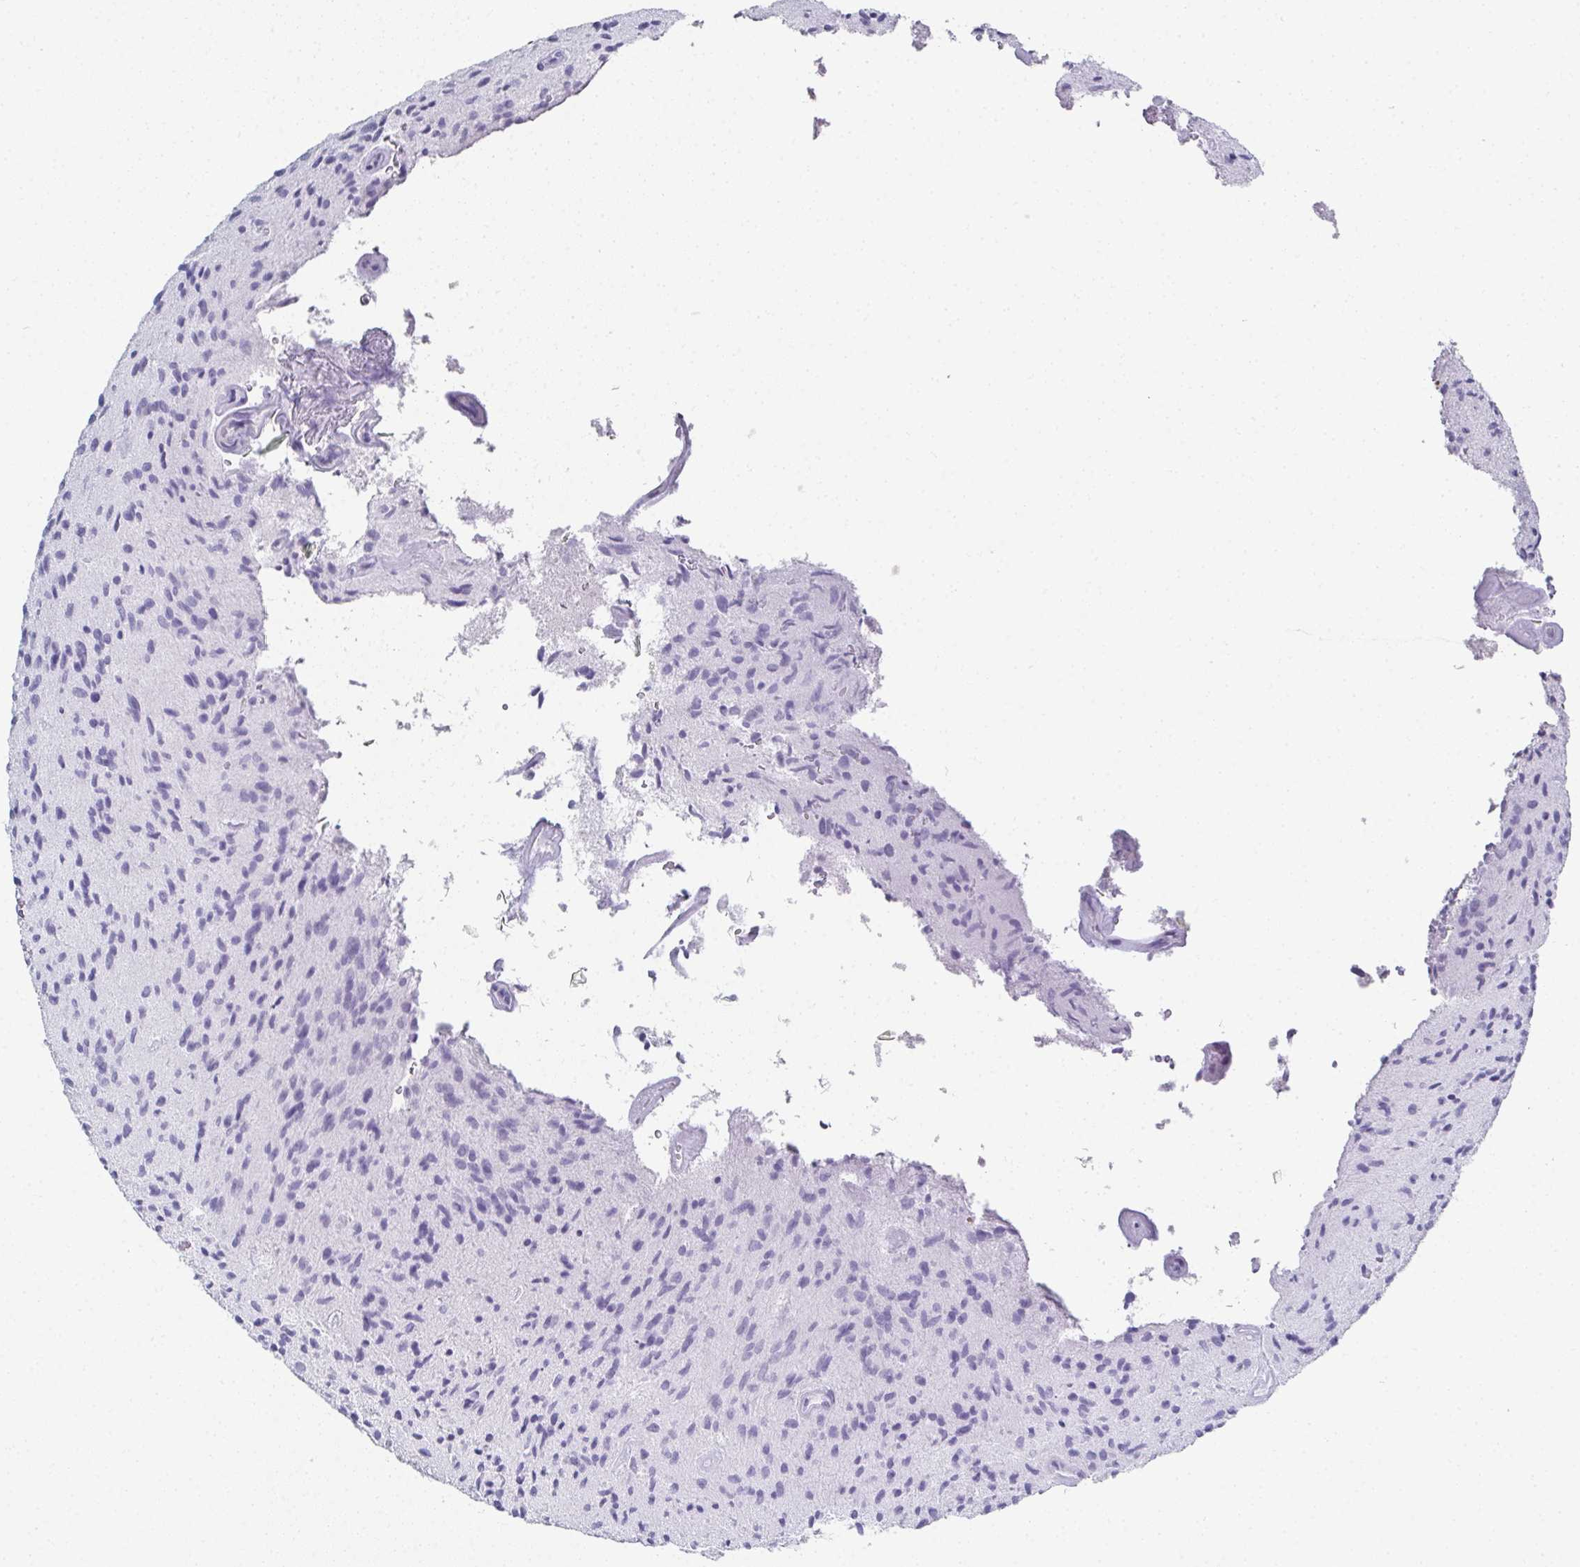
{"staining": {"intensity": "negative", "quantity": "none", "location": "none"}, "tissue": "glioma", "cell_type": "Tumor cells", "image_type": "cancer", "snomed": [{"axis": "morphology", "description": "Glioma, malignant, High grade"}, {"axis": "topography", "description": "Brain"}], "caption": "Tumor cells show no significant protein positivity in high-grade glioma (malignant). (Immunohistochemistry (ihc), brightfield microscopy, high magnification).", "gene": "SYCP1", "patient": {"sex": "male", "age": 54}}